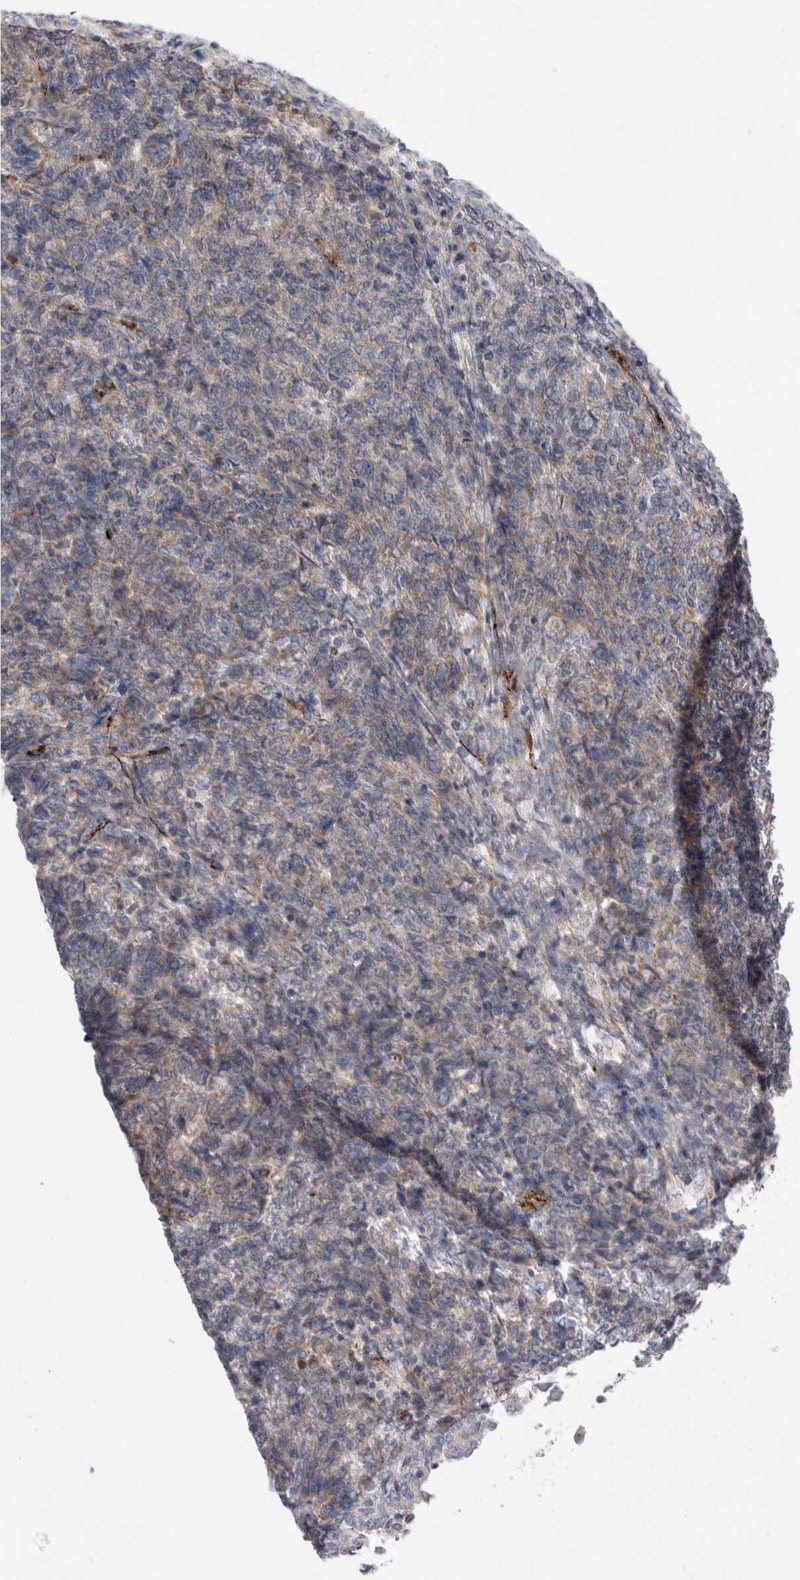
{"staining": {"intensity": "weak", "quantity": "25%-75%", "location": "cytoplasmic/membranous"}, "tissue": "endometrial cancer", "cell_type": "Tumor cells", "image_type": "cancer", "snomed": [{"axis": "morphology", "description": "Adenocarcinoma, NOS"}, {"axis": "topography", "description": "Endometrium"}], "caption": "Adenocarcinoma (endometrial) stained with a protein marker displays weak staining in tumor cells.", "gene": "IARS2", "patient": {"sex": "female", "age": 80}}